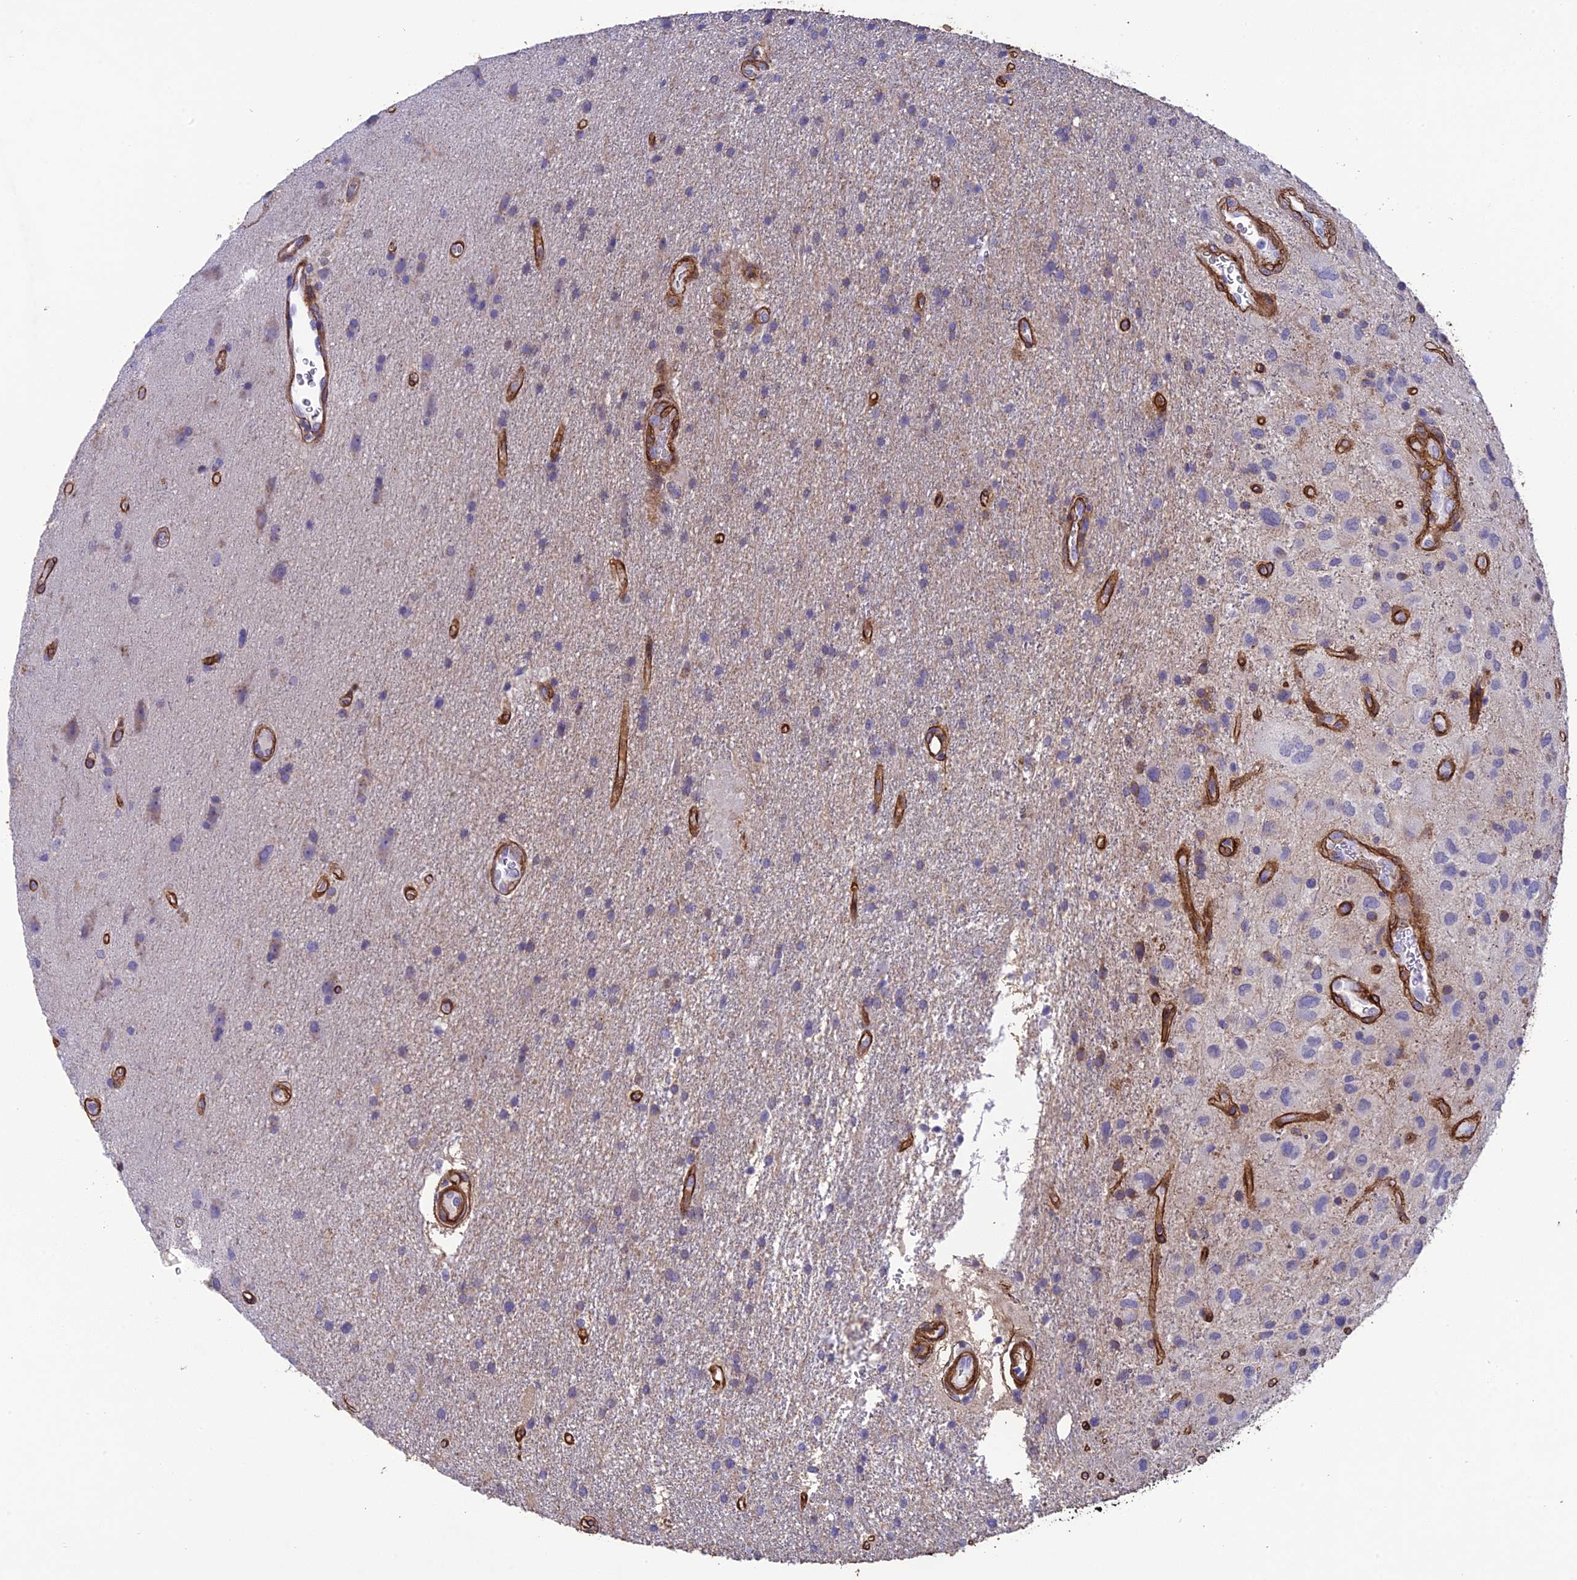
{"staining": {"intensity": "negative", "quantity": "none", "location": "none"}, "tissue": "glioma", "cell_type": "Tumor cells", "image_type": "cancer", "snomed": [{"axis": "morphology", "description": "Glioma, malignant, Low grade"}, {"axis": "topography", "description": "Brain"}], "caption": "IHC photomicrograph of neoplastic tissue: human malignant glioma (low-grade) stained with DAB demonstrates no significant protein staining in tumor cells.", "gene": "TNS1", "patient": {"sex": "male", "age": 66}}